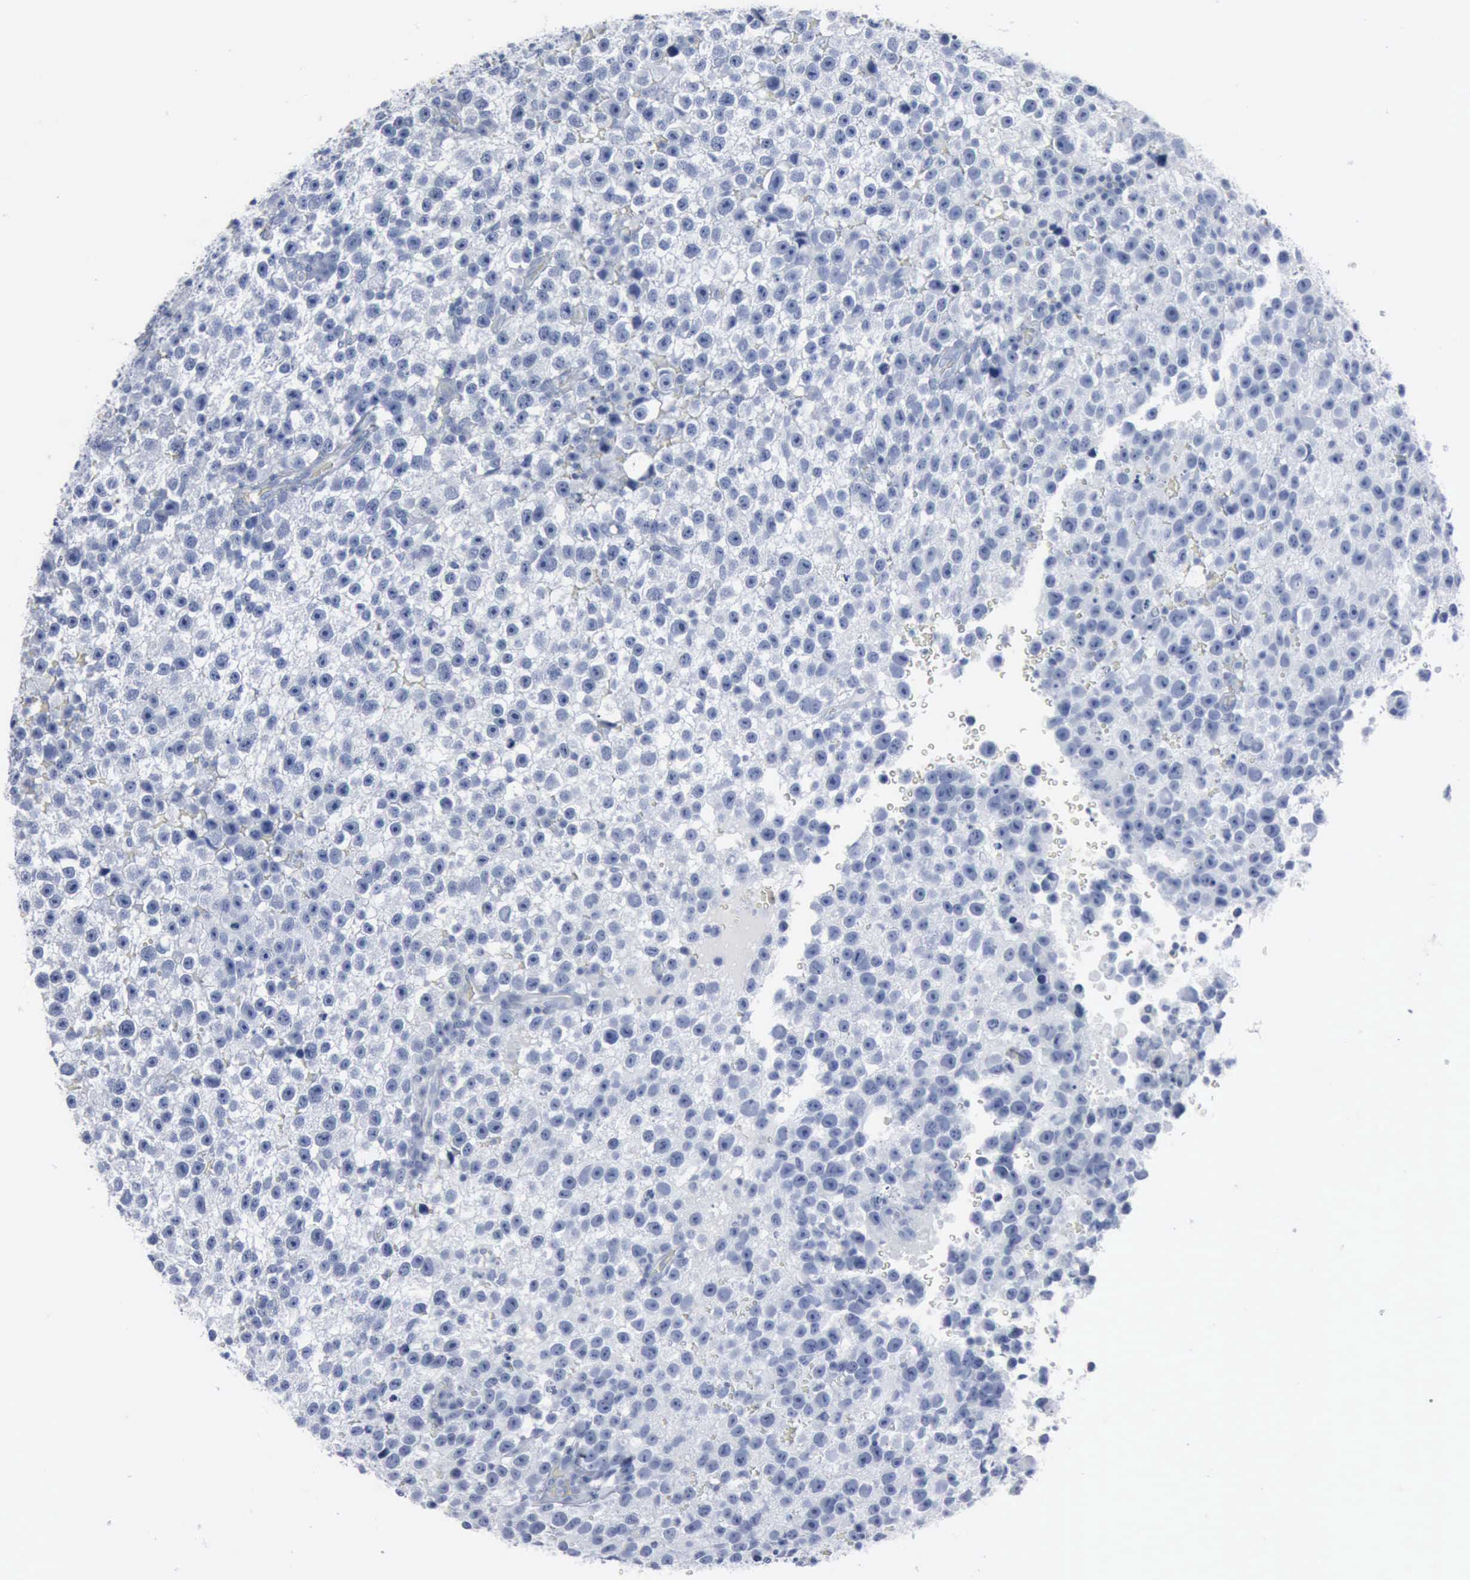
{"staining": {"intensity": "negative", "quantity": "none", "location": "none"}, "tissue": "testis cancer", "cell_type": "Tumor cells", "image_type": "cancer", "snomed": [{"axis": "morphology", "description": "Seminoma, NOS"}, {"axis": "topography", "description": "Testis"}], "caption": "Immunohistochemistry micrograph of neoplastic tissue: human testis cancer (seminoma) stained with DAB exhibits no significant protein staining in tumor cells.", "gene": "DMD", "patient": {"sex": "male", "age": 33}}